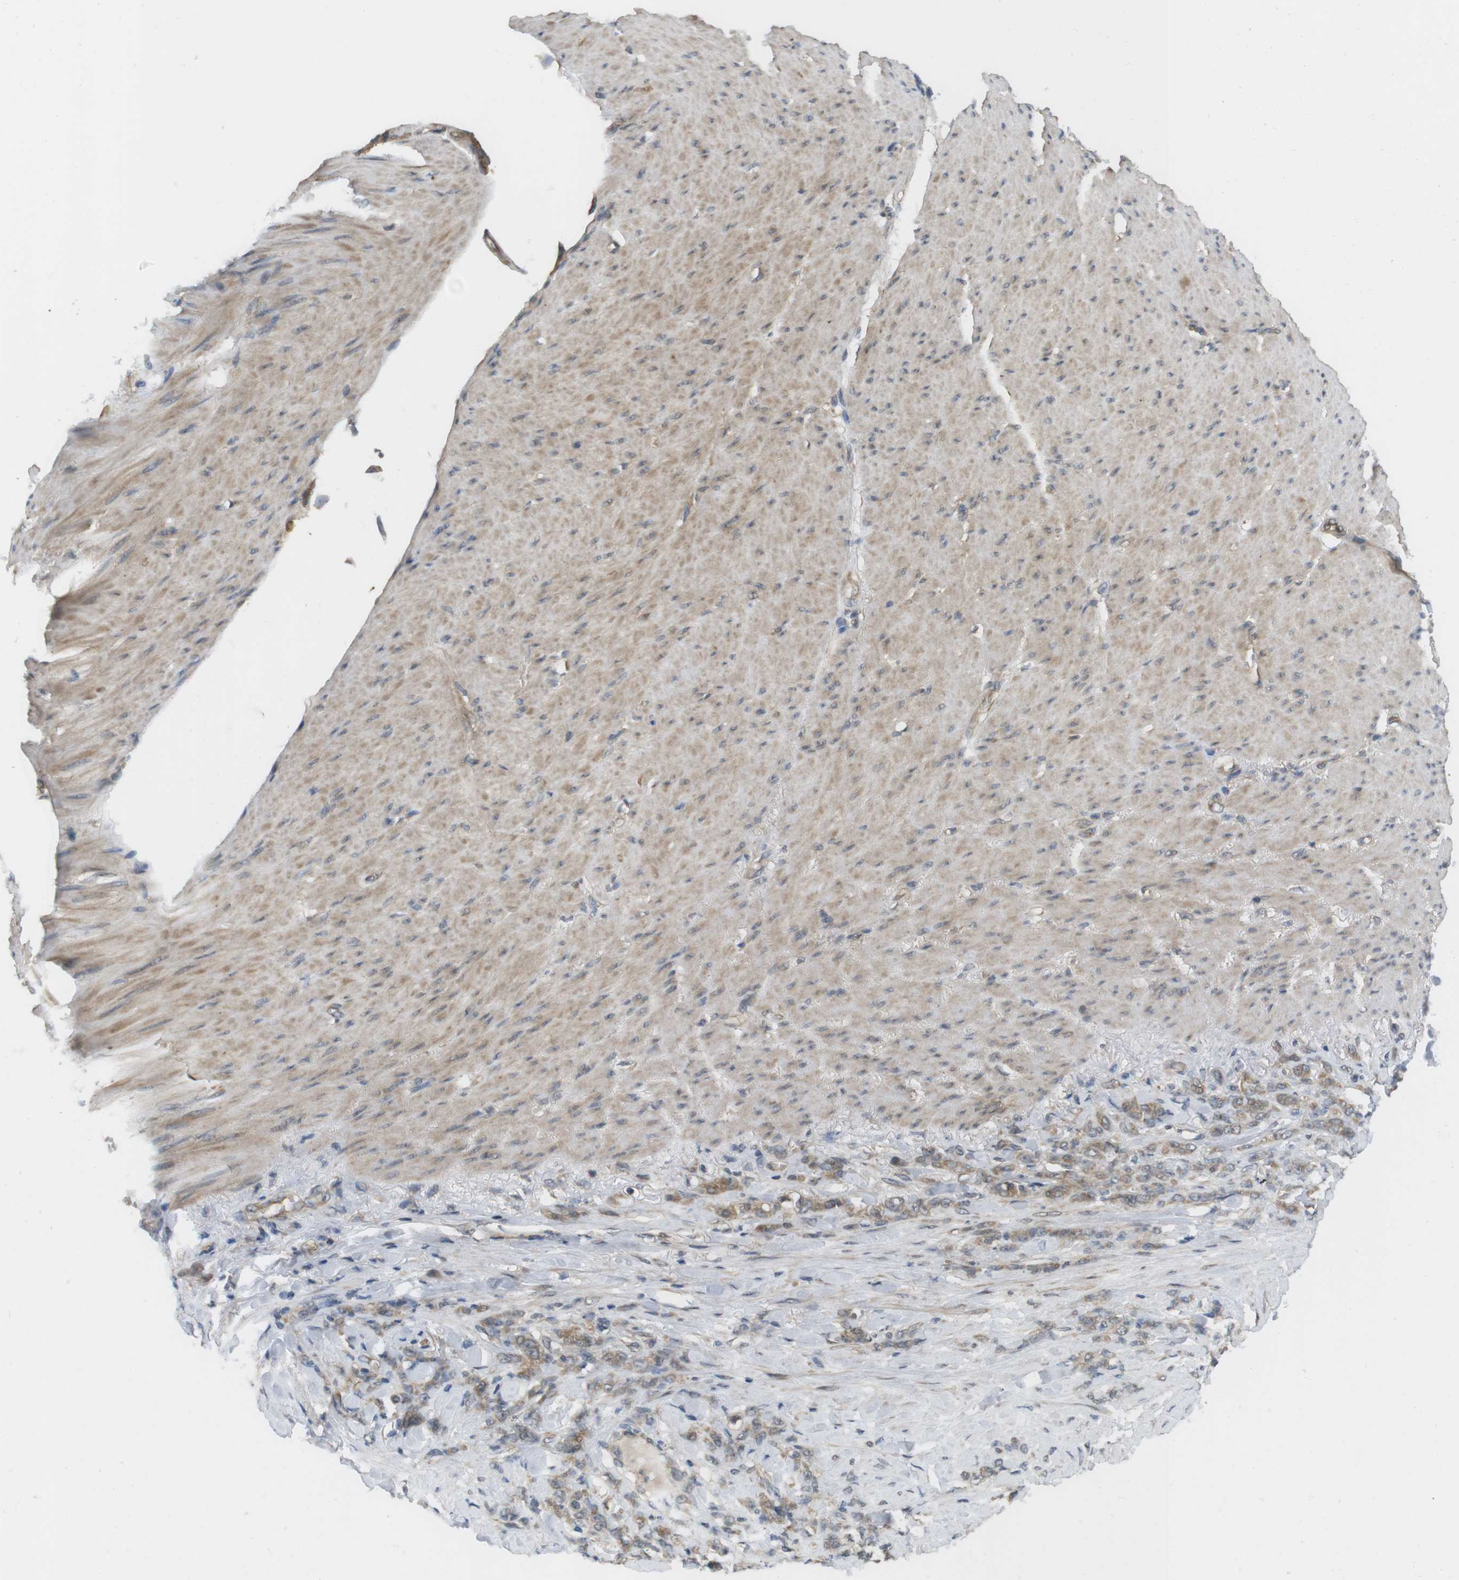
{"staining": {"intensity": "moderate", "quantity": ">75%", "location": "cytoplasmic/membranous"}, "tissue": "stomach cancer", "cell_type": "Tumor cells", "image_type": "cancer", "snomed": [{"axis": "morphology", "description": "Adenocarcinoma, NOS"}, {"axis": "topography", "description": "Stomach"}], "caption": "IHC micrograph of human stomach cancer (adenocarcinoma) stained for a protein (brown), which shows medium levels of moderate cytoplasmic/membranous staining in approximately >75% of tumor cells.", "gene": "RNF130", "patient": {"sex": "male", "age": 82}}